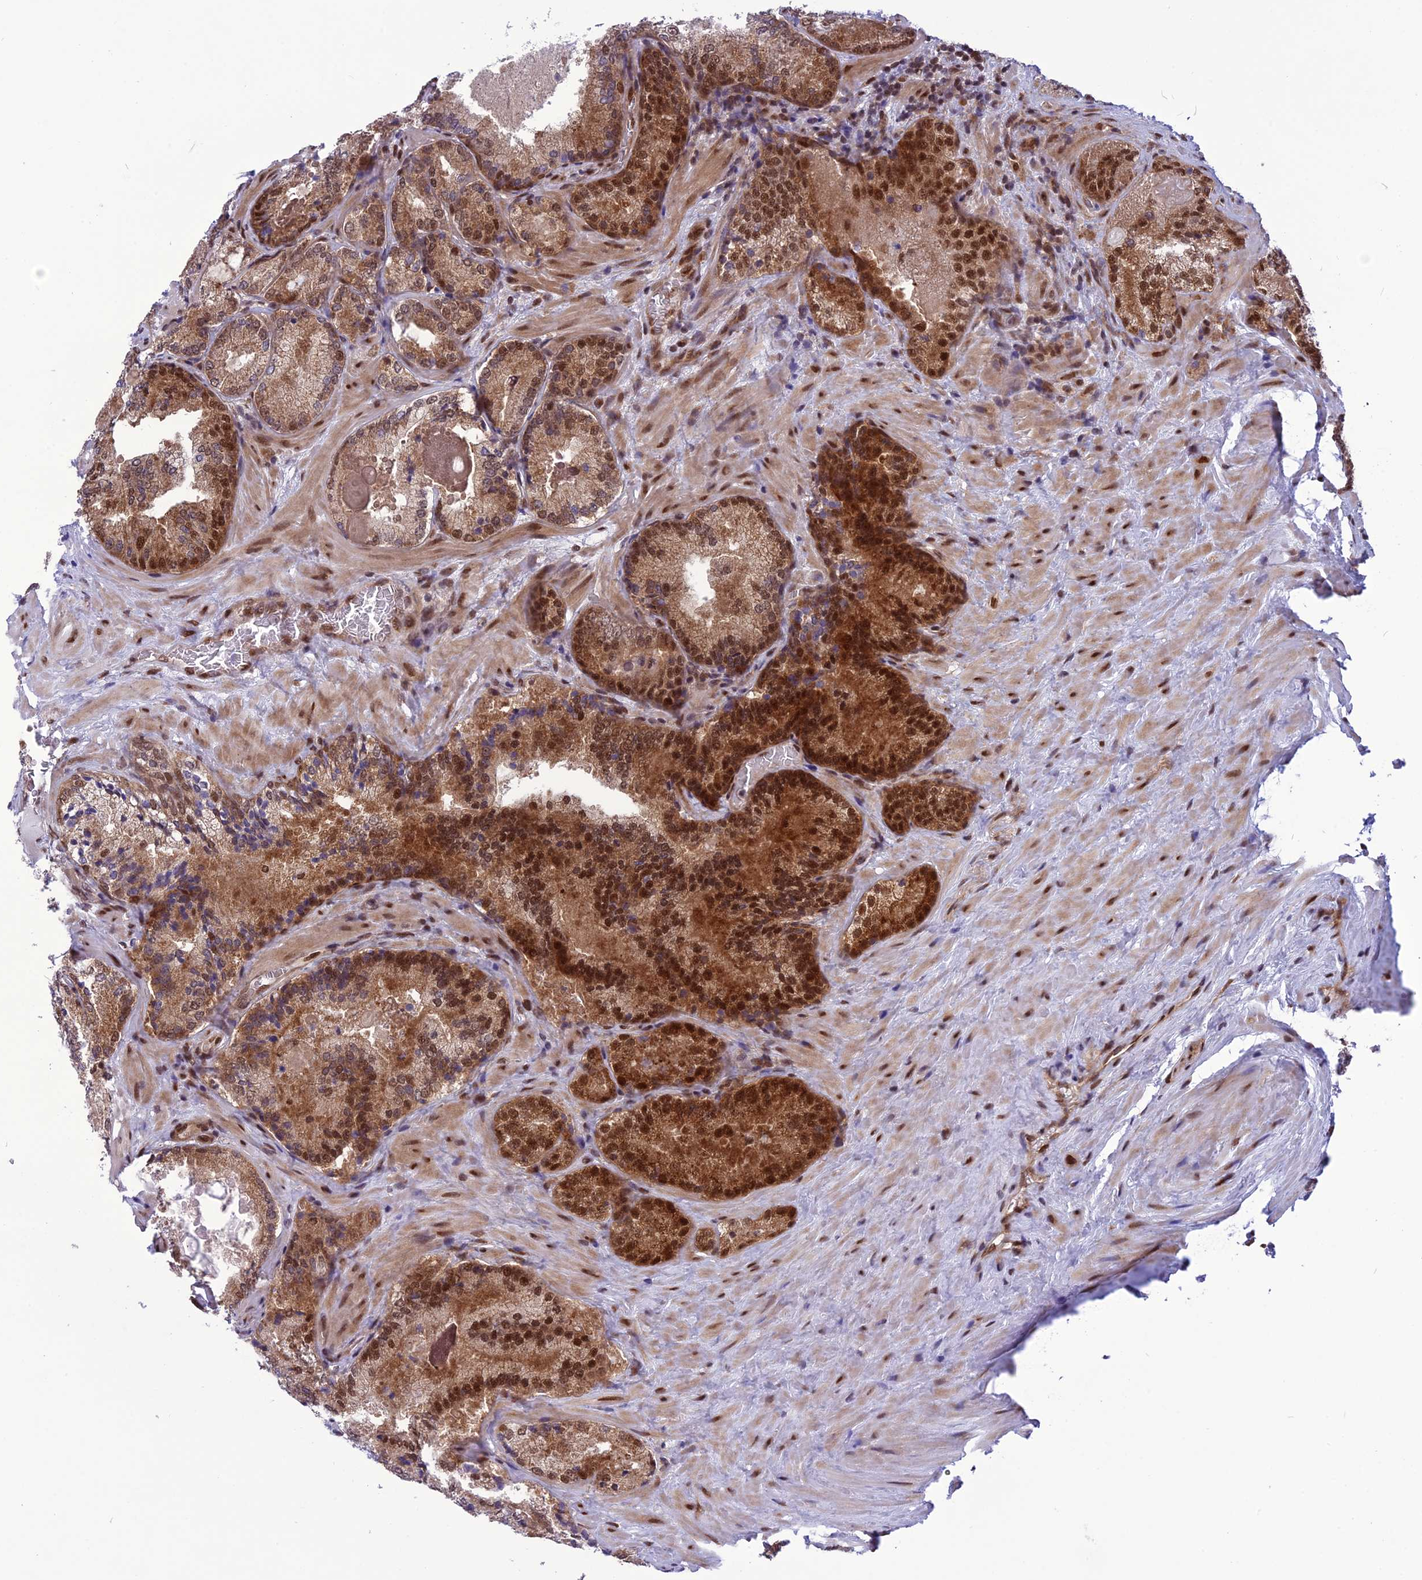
{"staining": {"intensity": "strong", "quantity": ">75%", "location": "cytoplasmic/membranous,nuclear"}, "tissue": "prostate cancer", "cell_type": "Tumor cells", "image_type": "cancer", "snomed": [{"axis": "morphology", "description": "Adenocarcinoma, Low grade"}, {"axis": "topography", "description": "Prostate"}], "caption": "Immunohistochemical staining of human prostate cancer displays high levels of strong cytoplasmic/membranous and nuclear protein expression in about >75% of tumor cells. The staining is performed using DAB brown chromogen to label protein expression. The nuclei are counter-stained blue using hematoxylin.", "gene": "RTRAF", "patient": {"sex": "male", "age": 74}}